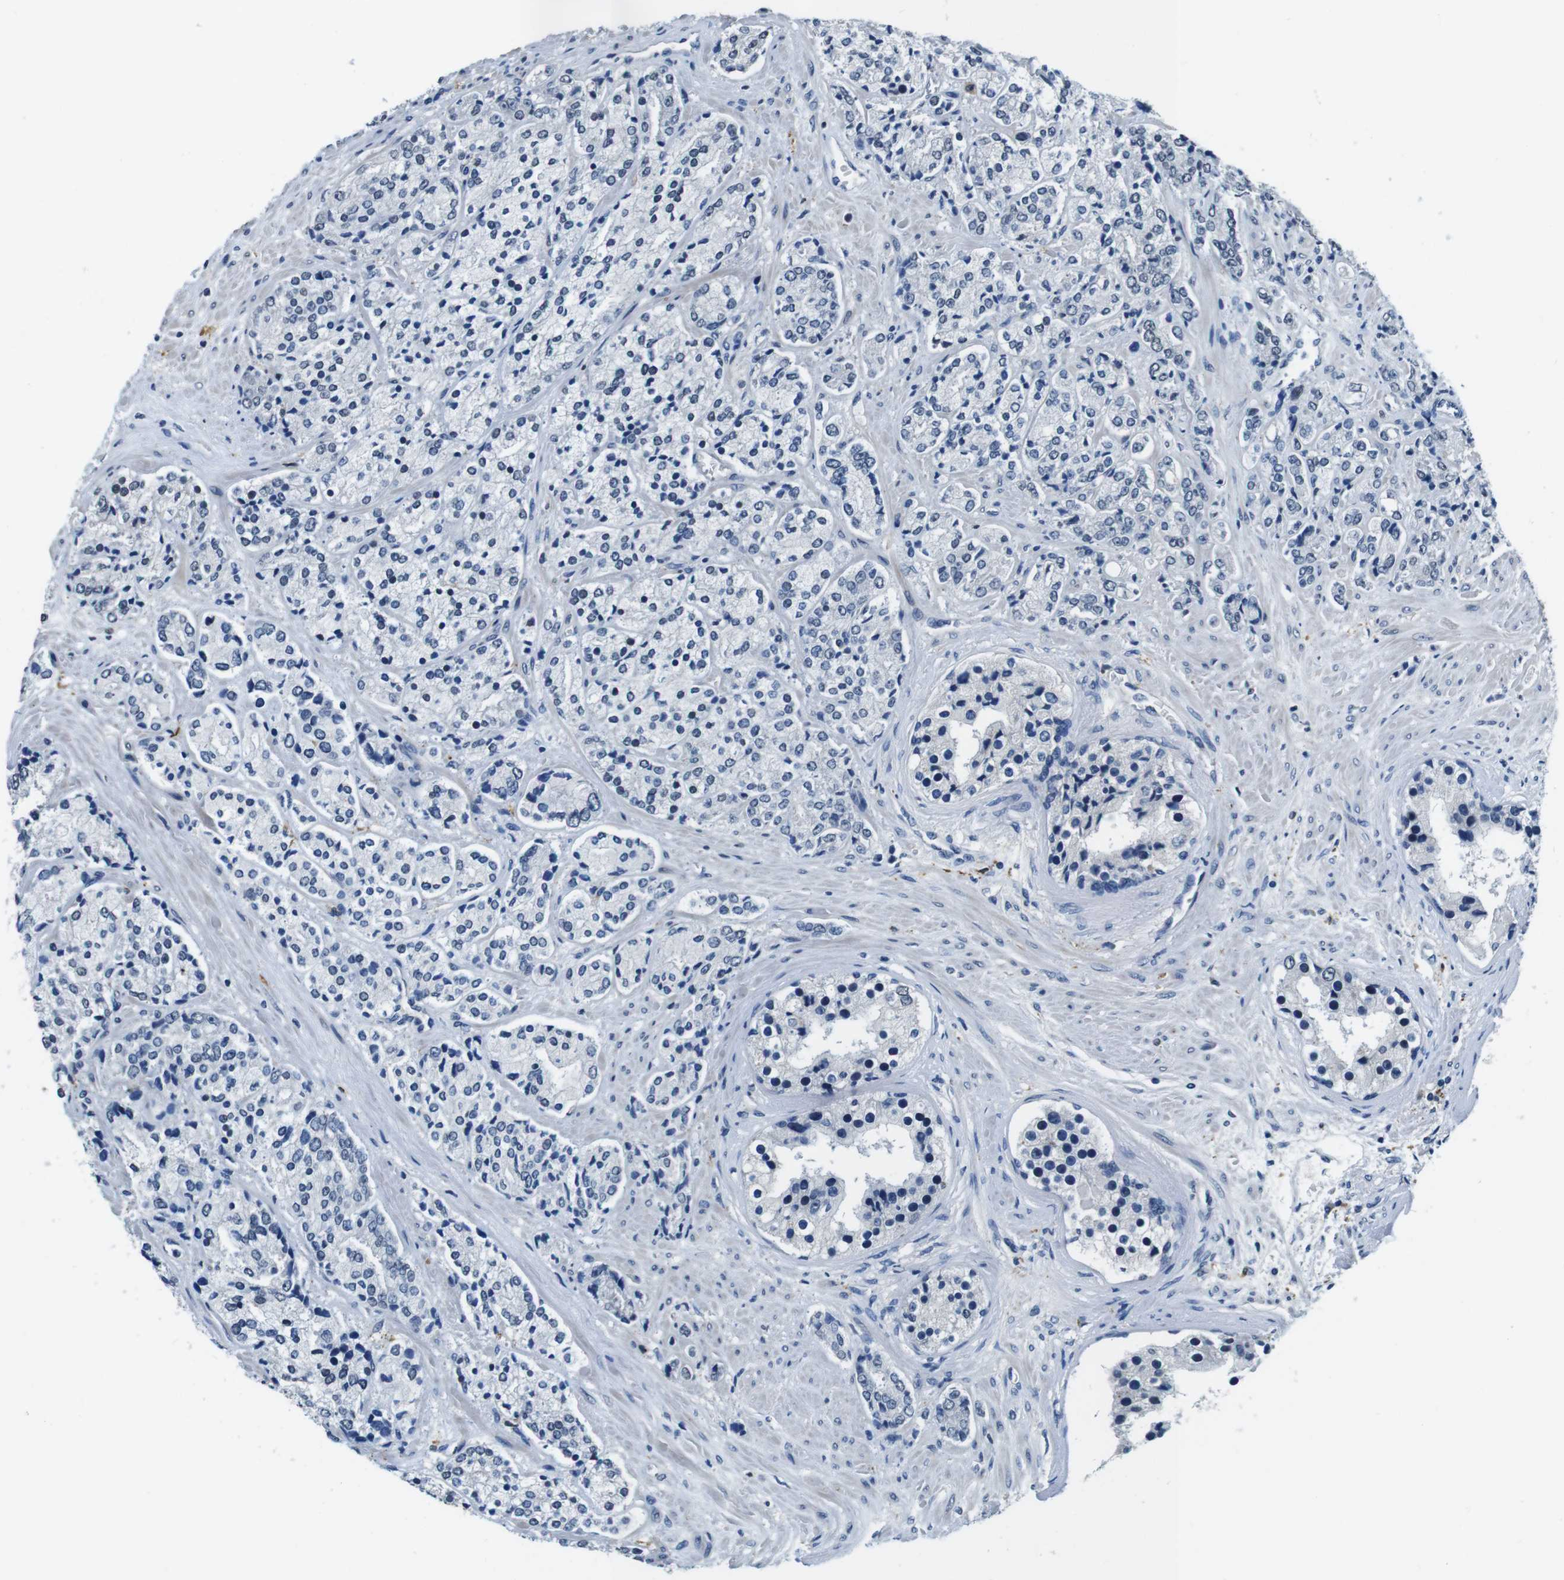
{"staining": {"intensity": "negative", "quantity": "none", "location": "none"}, "tissue": "prostate cancer", "cell_type": "Tumor cells", "image_type": "cancer", "snomed": [{"axis": "morphology", "description": "Adenocarcinoma, High grade"}, {"axis": "topography", "description": "Prostate"}], "caption": "Immunohistochemistry image of neoplastic tissue: human prostate adenocarcinoma (high-grade) stained with DAB displays no significant protein positivity in tumor cells.", "gene": "CD163L1", "patient": {"sex": "male", "age": 71}}